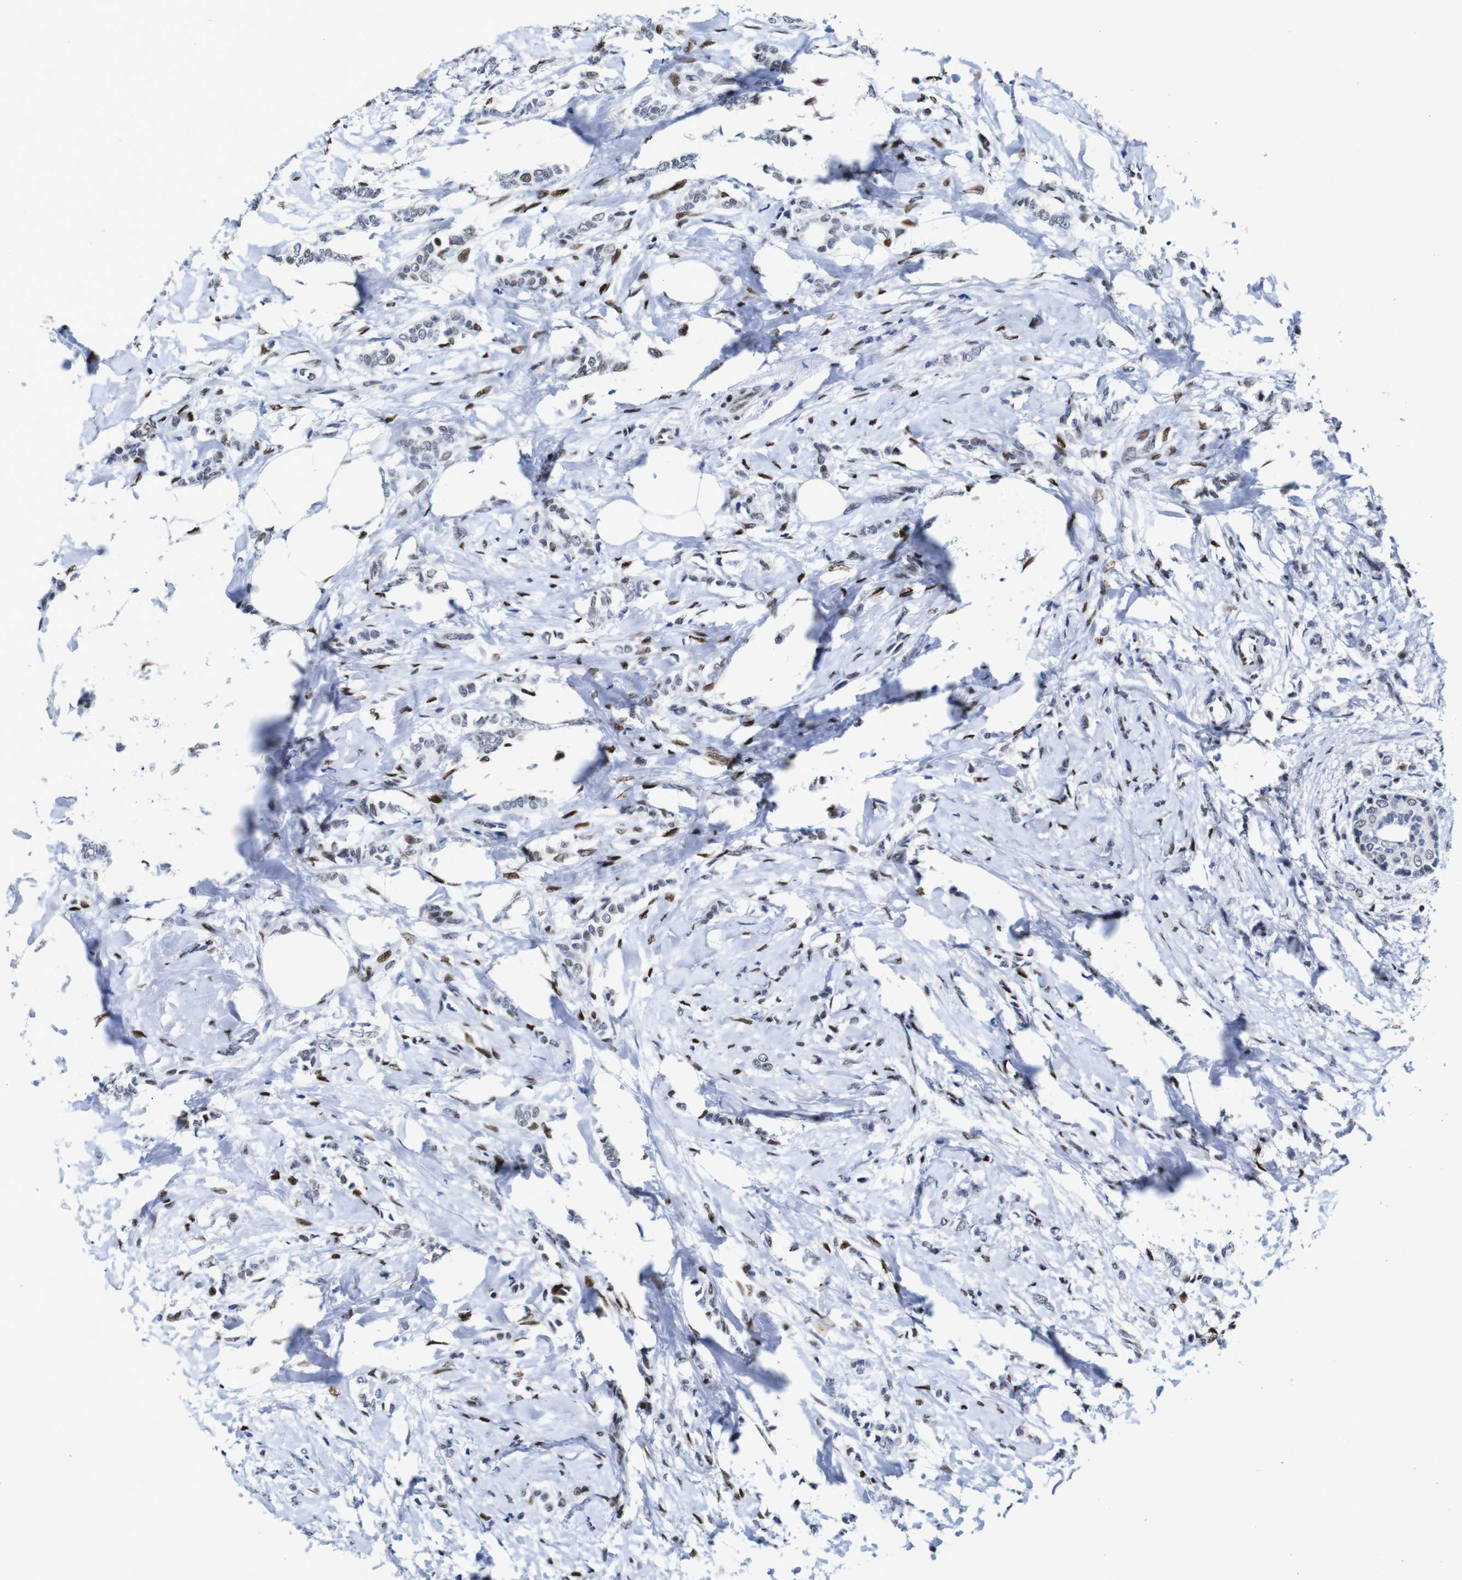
{"staining": {"intensity": "weak", "quantity": "<25%", "location": "nuclear"}, "tissue": "breast cancer", "cell_type": "Tumor cells", "image_type": "cancer", "snomed": [{"axis": "morphology", "description": "Lobular carcinoma, in situ"}, {"axis": "morphology", "description": "Lobular carcinoma"}, {"axis": "topography", "description": "Breast"}], "caption": "This micrograph is of lobular carcinoma (breast) stained with IHC to label a protein in brown with the nuclei are counter-stained blue. There is no positivity in tumor cells.", "gene": "FOSL2", "patient": {"sex": "female", "age": 41}}